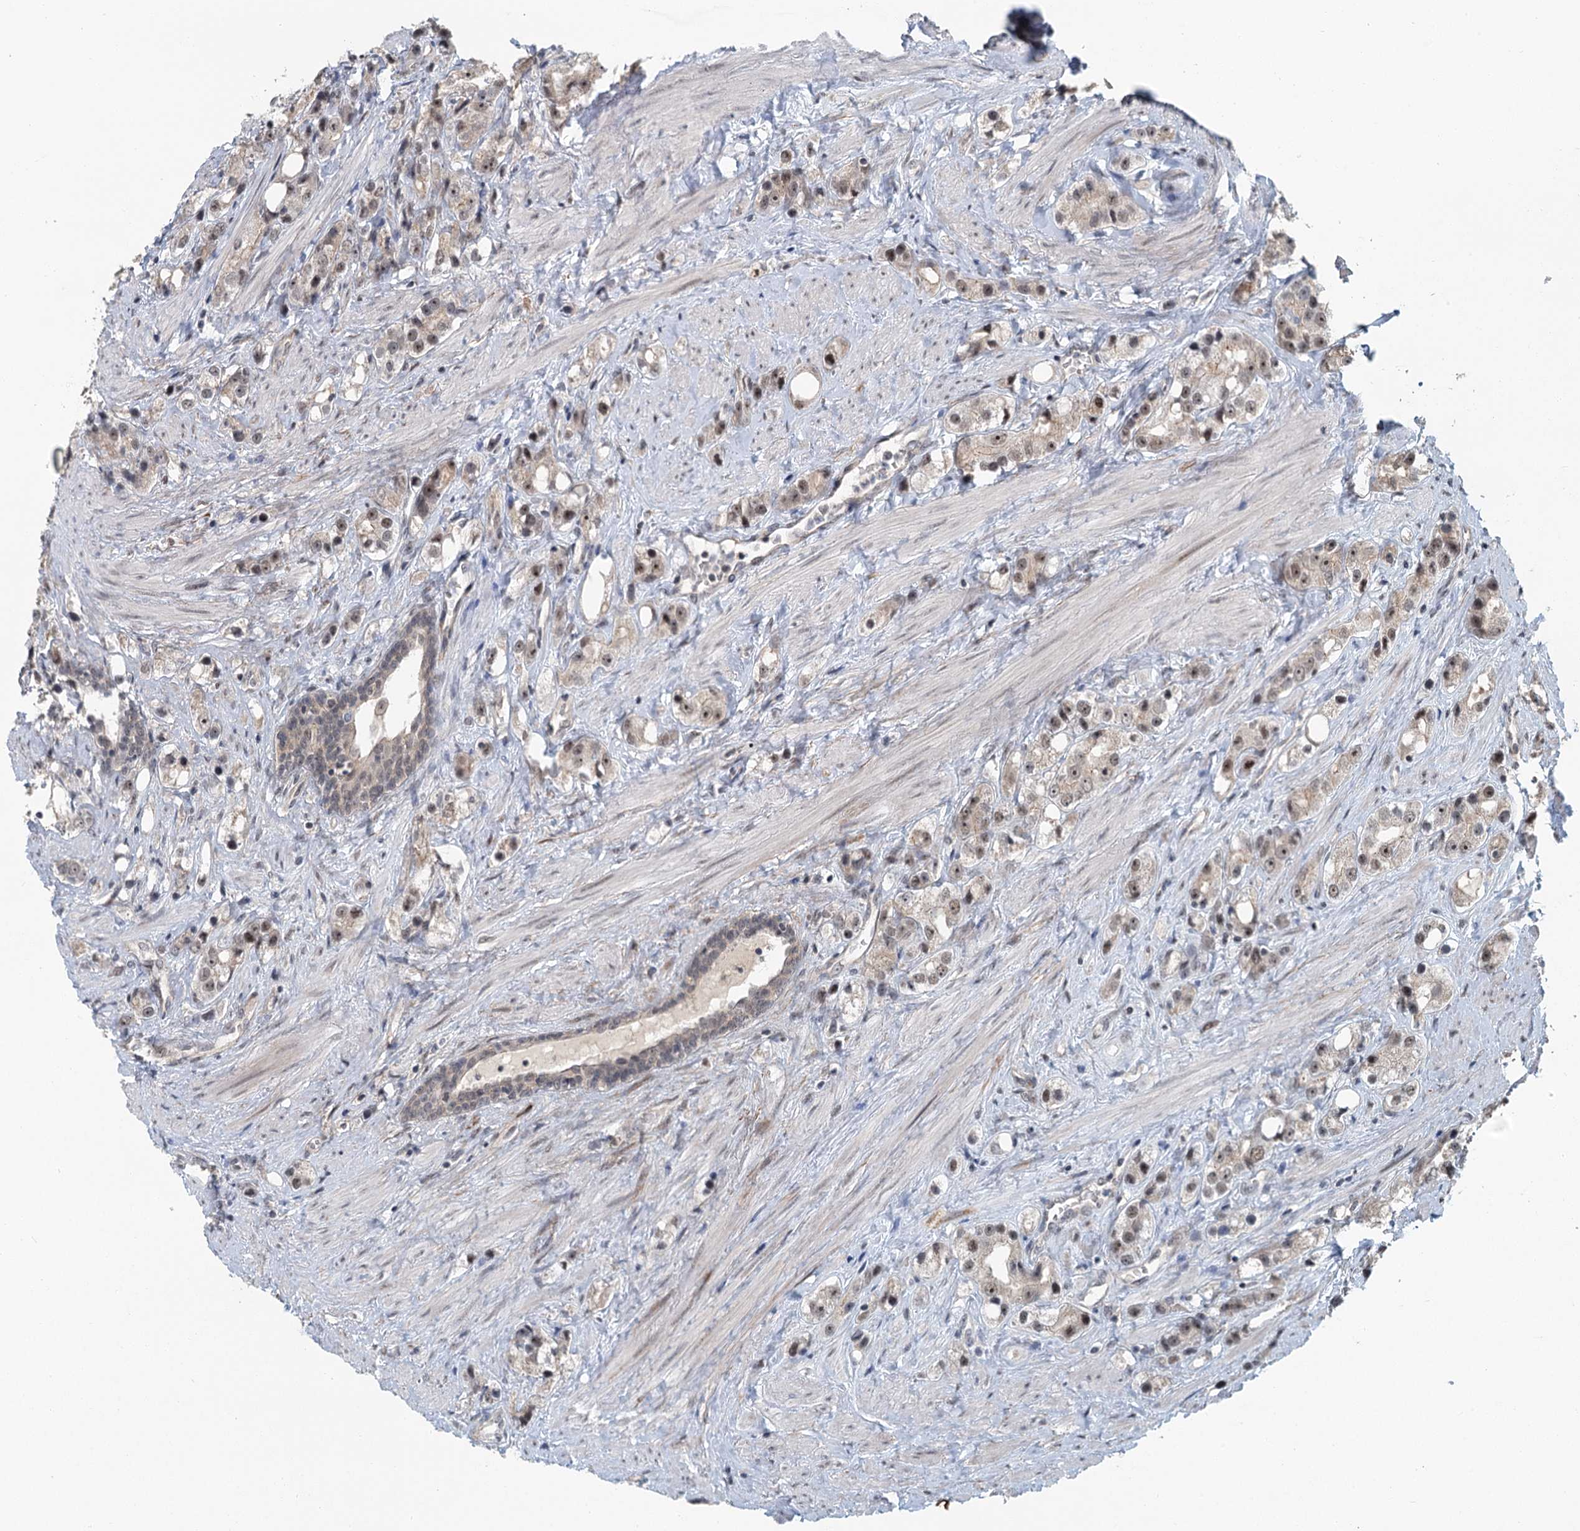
{"staining": {"intensity": "weak", "quantity": ">75%", "location": "cytoplasmic/membranous,nuclear"}, "tissue": "prostate cancer", "cell_type": "Tumor cells", "image_type": "cancer", "snomed": [{"axis": "morphology", "description": "Adenocarcinoma, NOS"}, {"axis": "topography", "description": "Prostate"}], "caption": "Immunohistochemistry histopathology image of neoplastic tissue: human prostate cancer stained using immunohistochemistry displays low levels of weak protein expression localized specifically in the cytoplasmic/membranous and nuclear of tumor cells, appearing as a cytoplasmic/membranous and nuclear brown color.", "gene": "TAS2R42", "patient": {"sex": "male", "age": 79}}